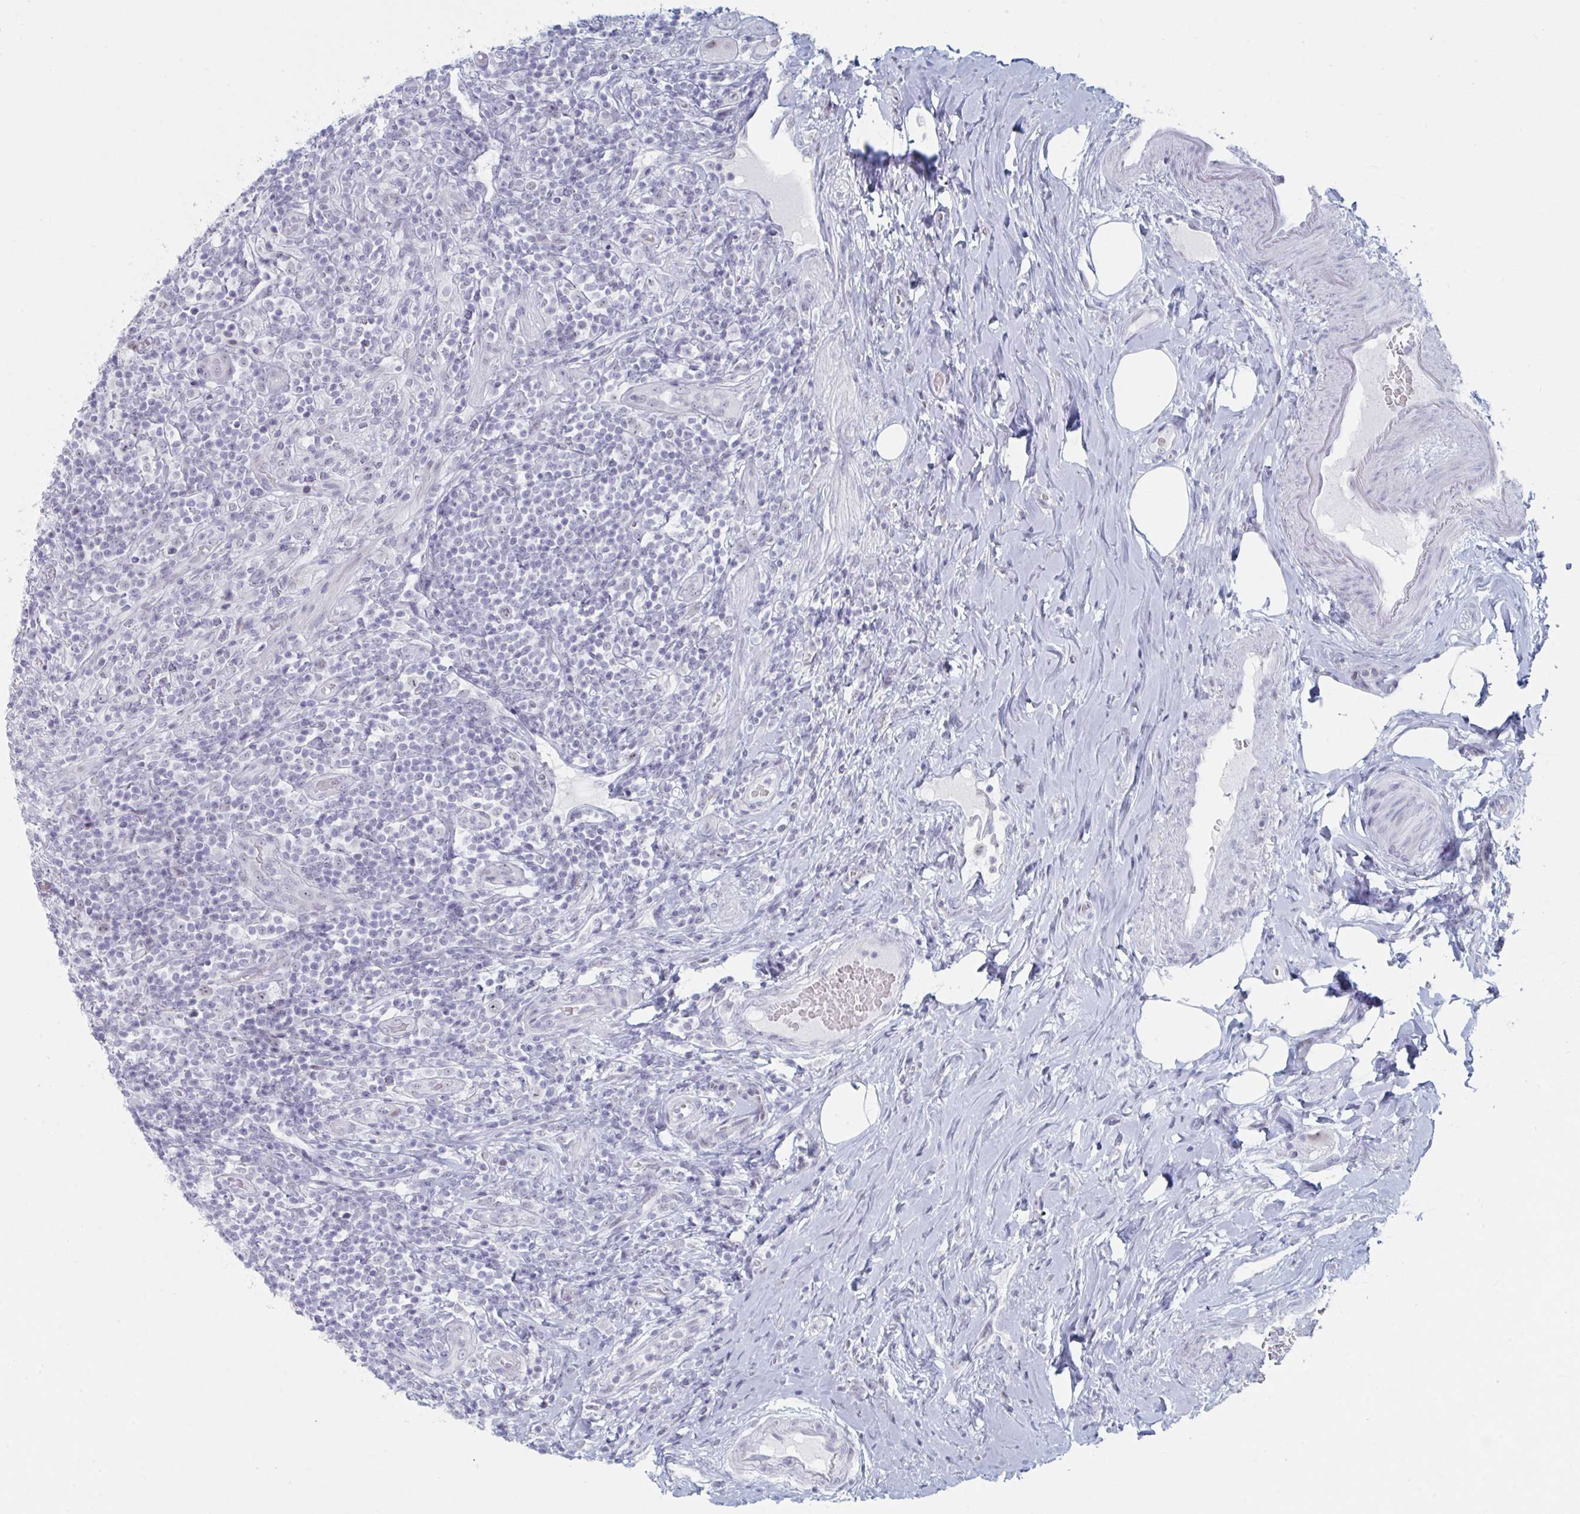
{"staining": {"intensity": "negative", "quantity": "none", "location": "none"}, "tissue": "appendix", "cell_type": "Glandular cells", "image_type": "normal", "snomed": [{"axis": "morphology", "description": "Normal tissue, NOS"}, {"axis": "topography", "description": "Appendix"}], "caption": "Normal appendix was stained to show a protein in brown. There is no significant expression in glandular cells. The staining is performed using DAB brown chromogen with nuclei counter-stained in using hematoxylin.", "gene": "NR1H2", "patient": {"sex": "female", "age": 43}}